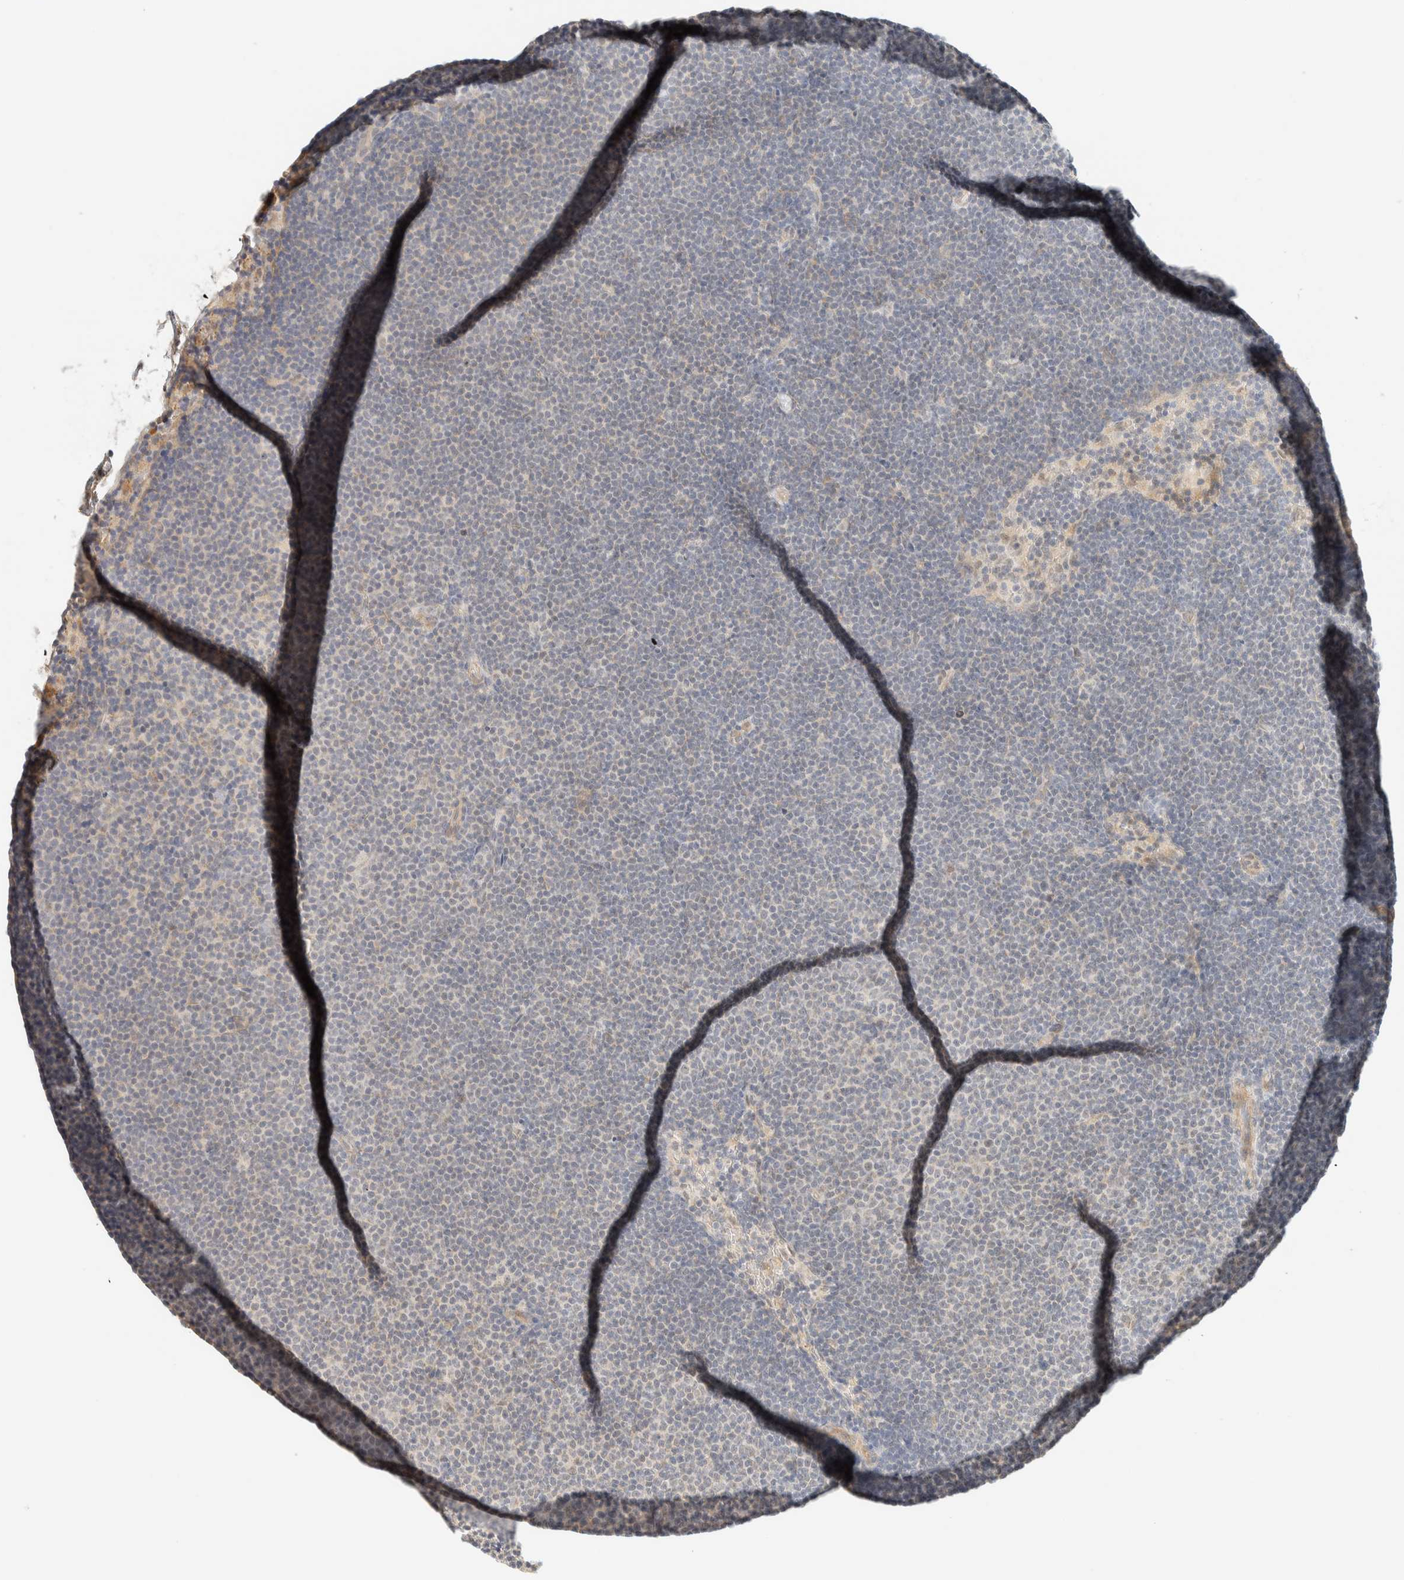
{"staining": {"intensity": "negative", "quantity": "none", "location": "none"}, "tissue": "lymphoma", "cell_type": "Tumor cells", "image_type": "cancer", "snomed": [{"axis": "morphology", "description": "Malignant lymphoma, non-Hodgkin's type, Low grade"}, {"axis": "topography", "description": "Lymph node"}], "caption": "An immunohistochemistry image of malignant lymphoma, non-Hodgkin's type (low-grade) is shown. There is no staining in tumor cells of malignant lymphoma, non-Hodgkin's type (low-grade).", "gene": "TNK1", "patient": {"sex": "female", "age": 53}}